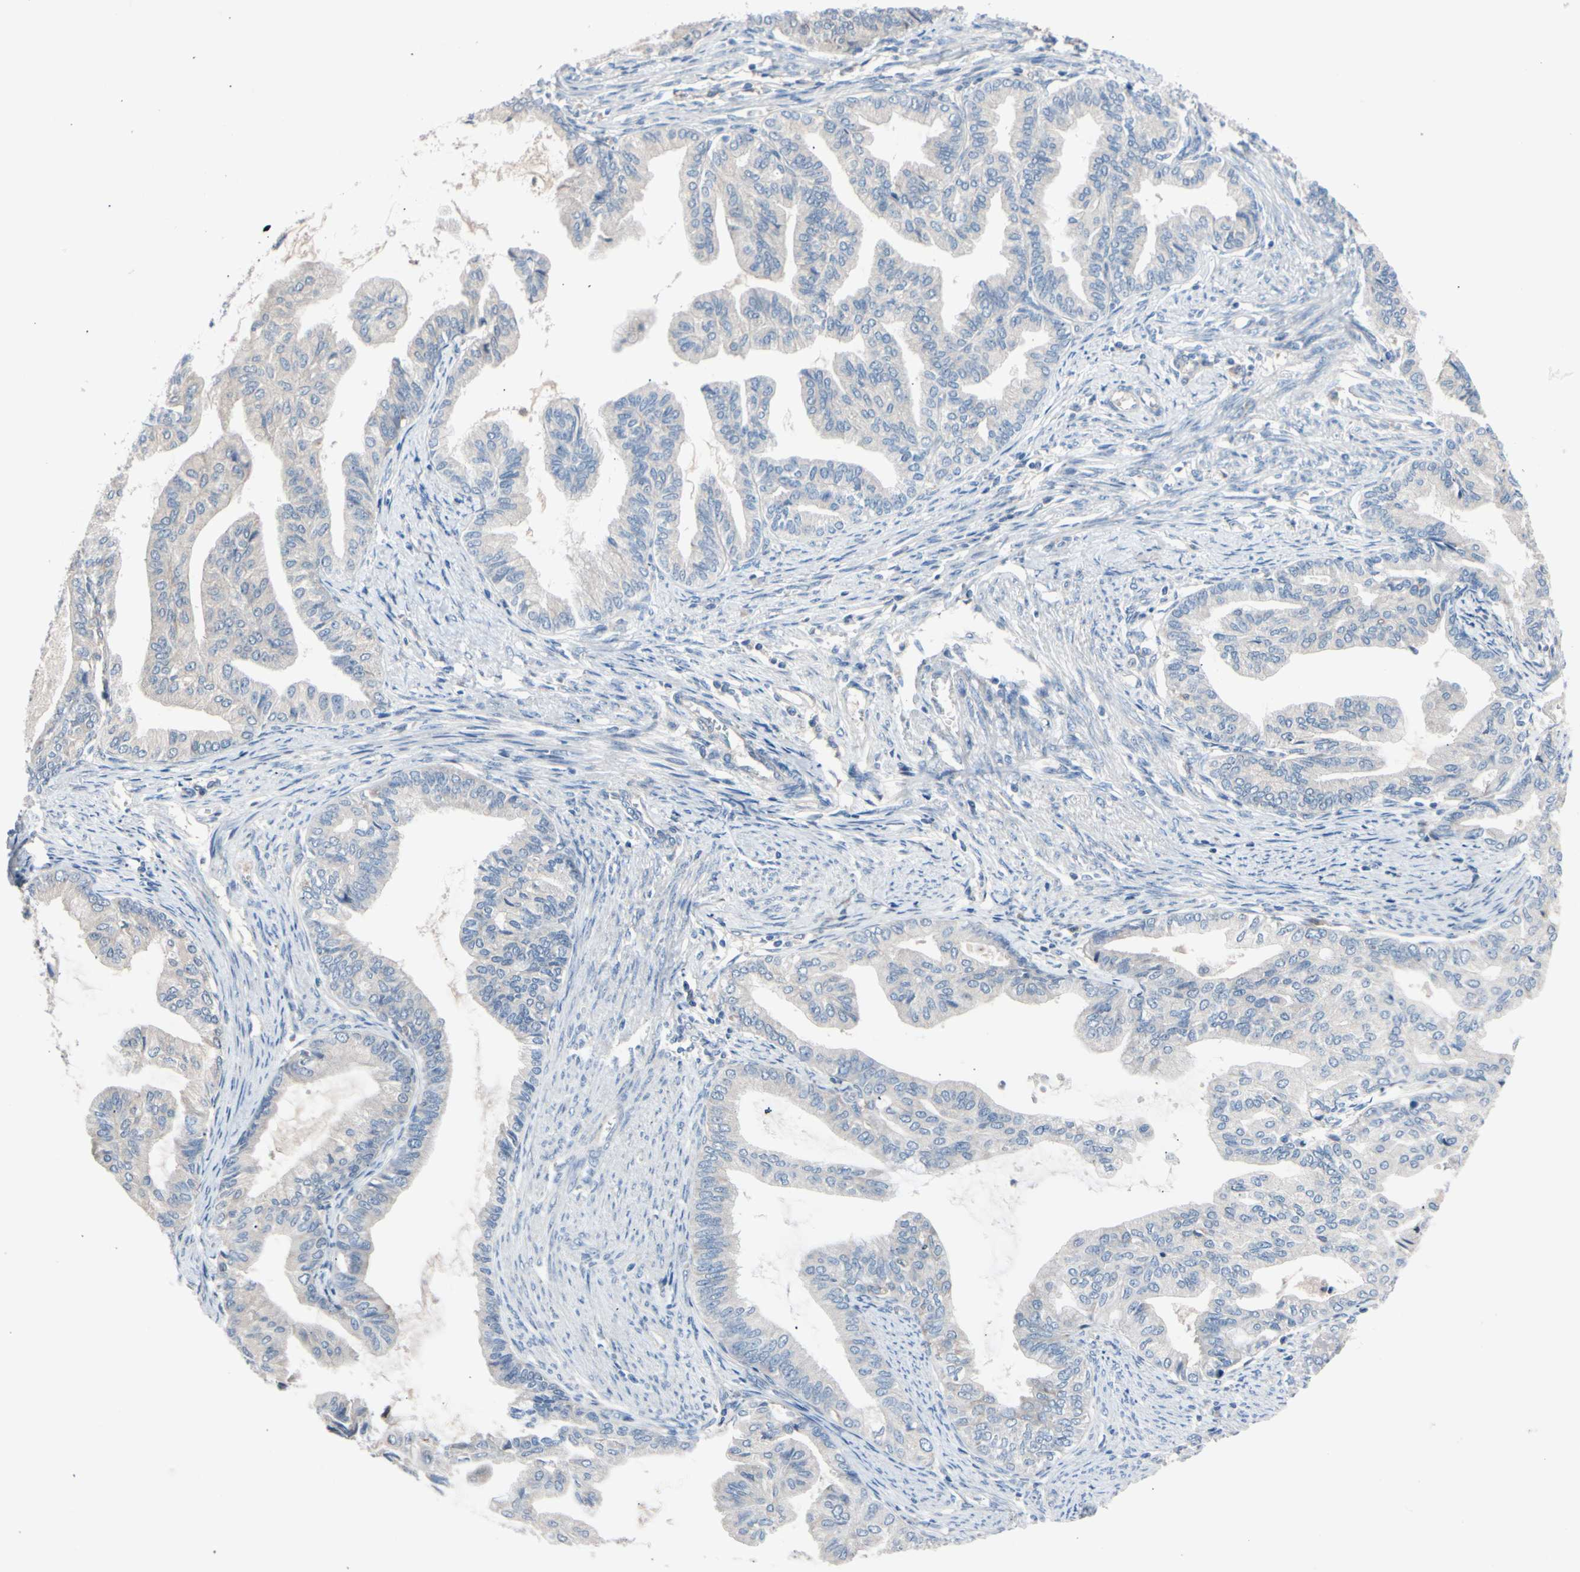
{"staining": {"intensity": "negative", "quantity": "none", "location": "none"}, "tissue": "endometrial cancer", "cell_type": "Tumor cells", "image_type": "cancer", "snomed": [{"axis": "morphology", "description": "Adenocarcinoma, NOS"}, {"axis": "topography", "description": "Endometrium"}], "caption": "The image reveals no staining of tumor cells in endometrial cancer (adenocarcinoma). The staining was performed using DAB to visualize the protein expression in brown, while the nuclei were stained in blue with hematoxylin (Magnification: 20x).", "gene": "CASQ1", "patient": {"sex": "female", "age": 86}}